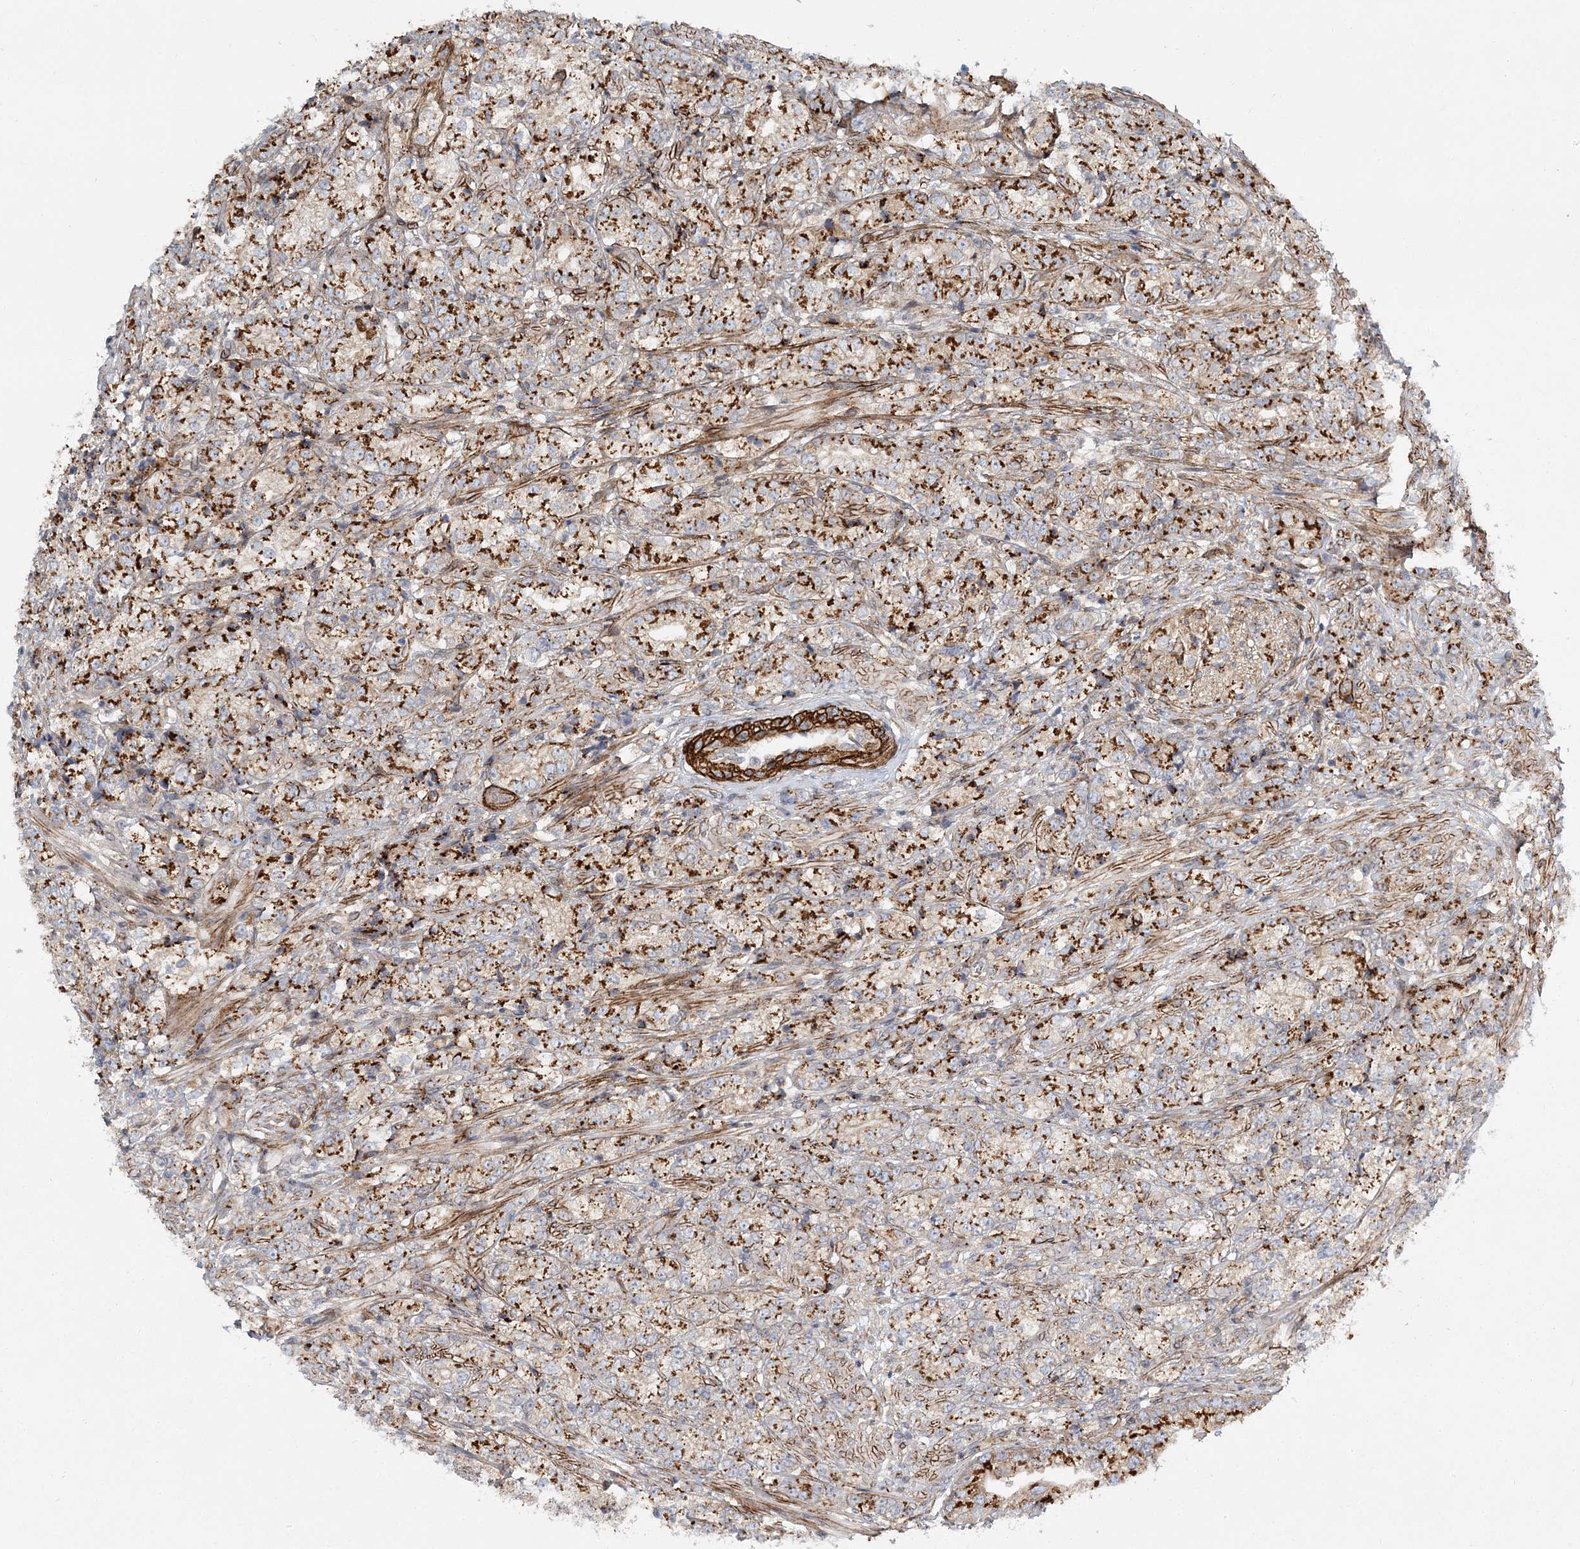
{"staining": {"intensity": "strong", "quantity": ">75%", "location": "cytoplasmic/membranous"}, "tissue": "prostate cancer", "cell_type": "Tumor cells", "image_type": "cancer", "snomed": [{"axis": "morphology", "description": "Adenocarcinoma, High grade"}, {"axis": "topography", "description": "Prostate"}], "caption": "Prostate high-grade adenocarcinoma stained with a brown dye reveals strong cytoplasmic/membranous positive staining in about >75% of tumor cells.", "gene": "NBAS", "patient": {"sex": "male", "age": 69}}